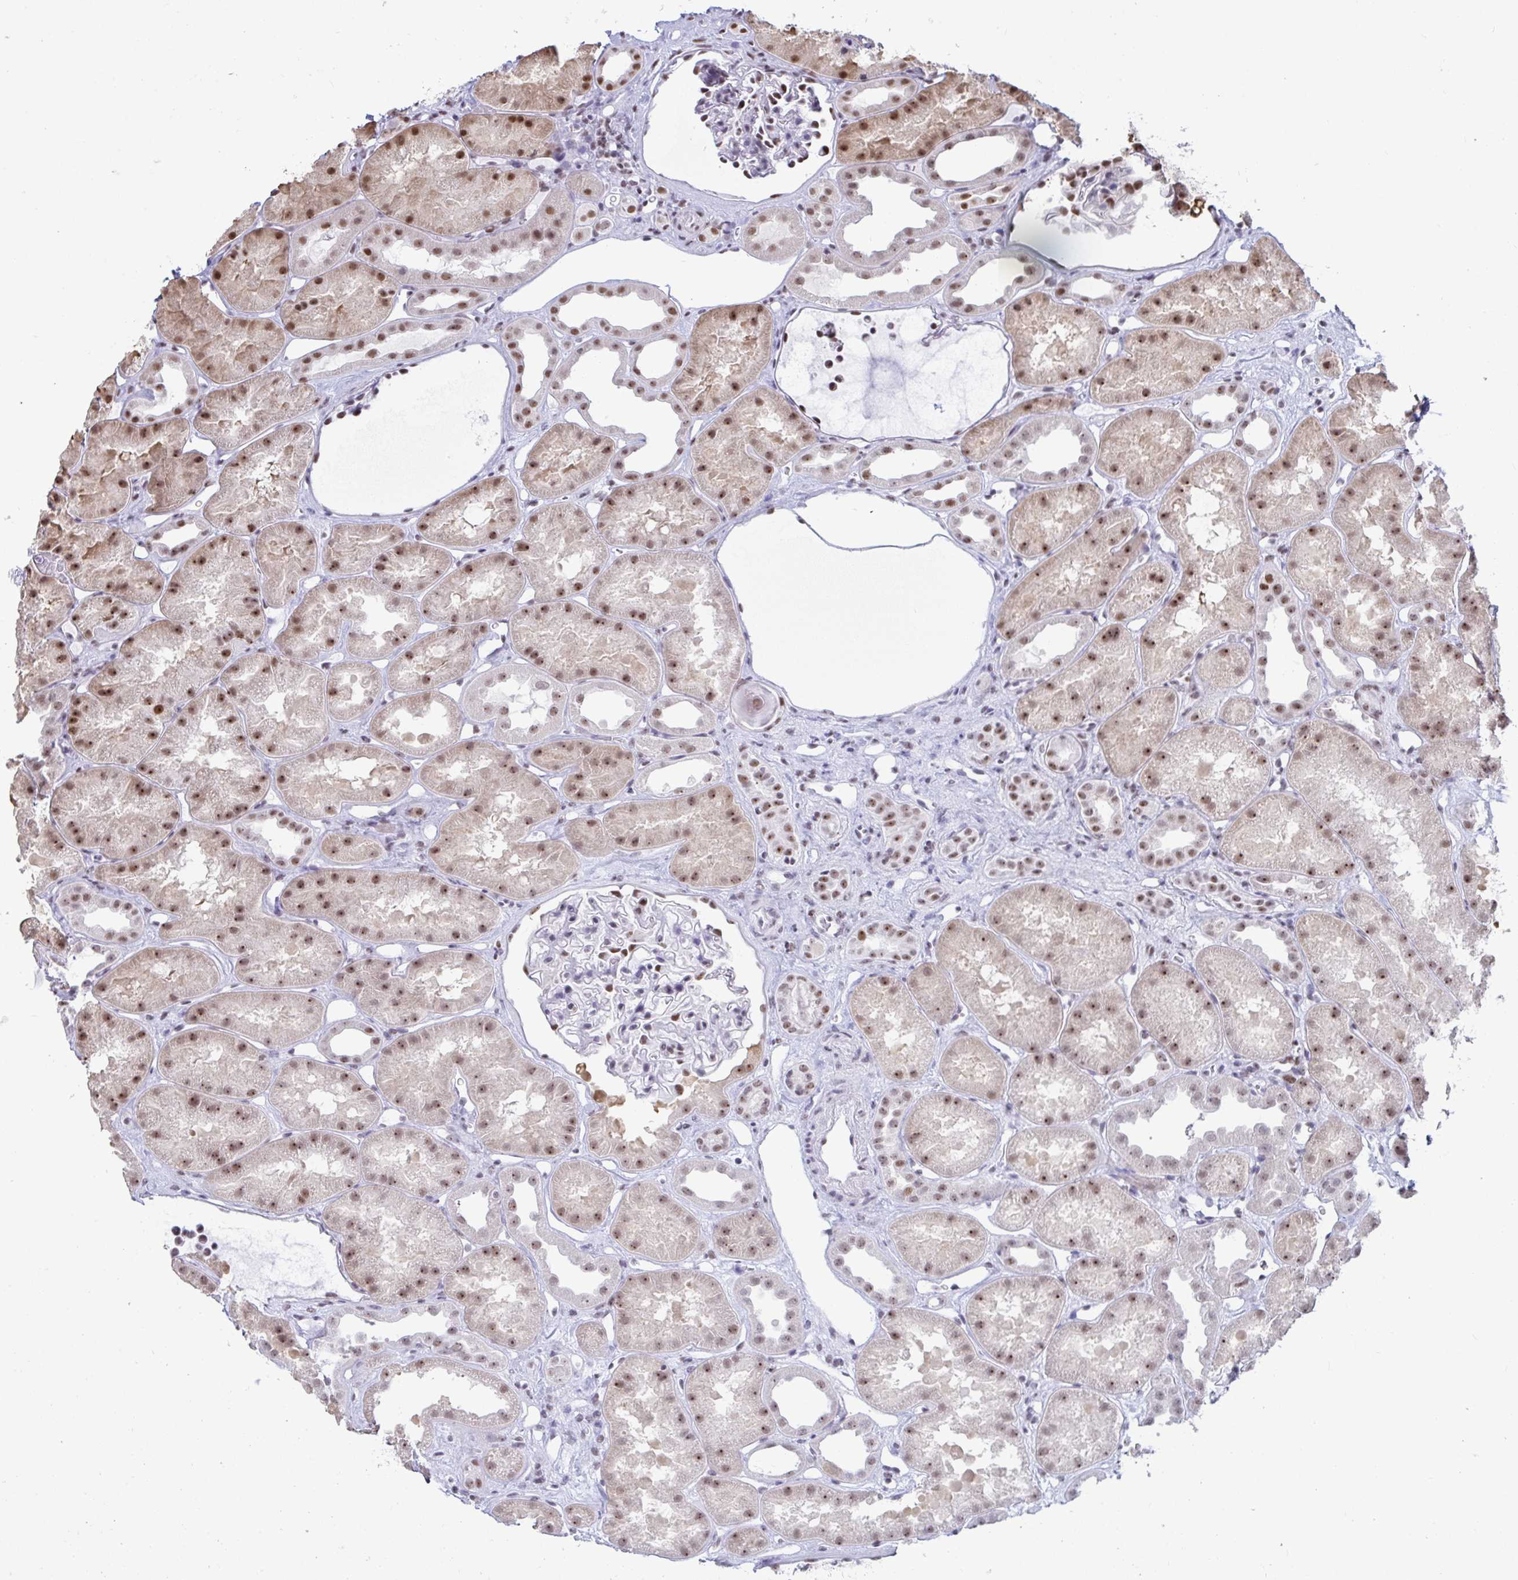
{"staining": {"intensity": "moderate", "quantity": "<25%", "location": "nuclear"}, "tissue": "kidney", "cell_type": "Cells in glomeruli", "image_type": "normal", "snomed": [{"axis": "morphology", "description": "Normal tissue, NOS"}, {"axis": "topography", "description": "Kidney"}], "caption": "The photomicrograph exhibits a brown stain indicating the presence of a protein in the nuclear of cells in glomeruli in kidney. The protein of interest is shown in brown color, while the nuclei are stained blue.", "gene": "SUPT16H", "patient": {"sex": "male", "age": 61}}